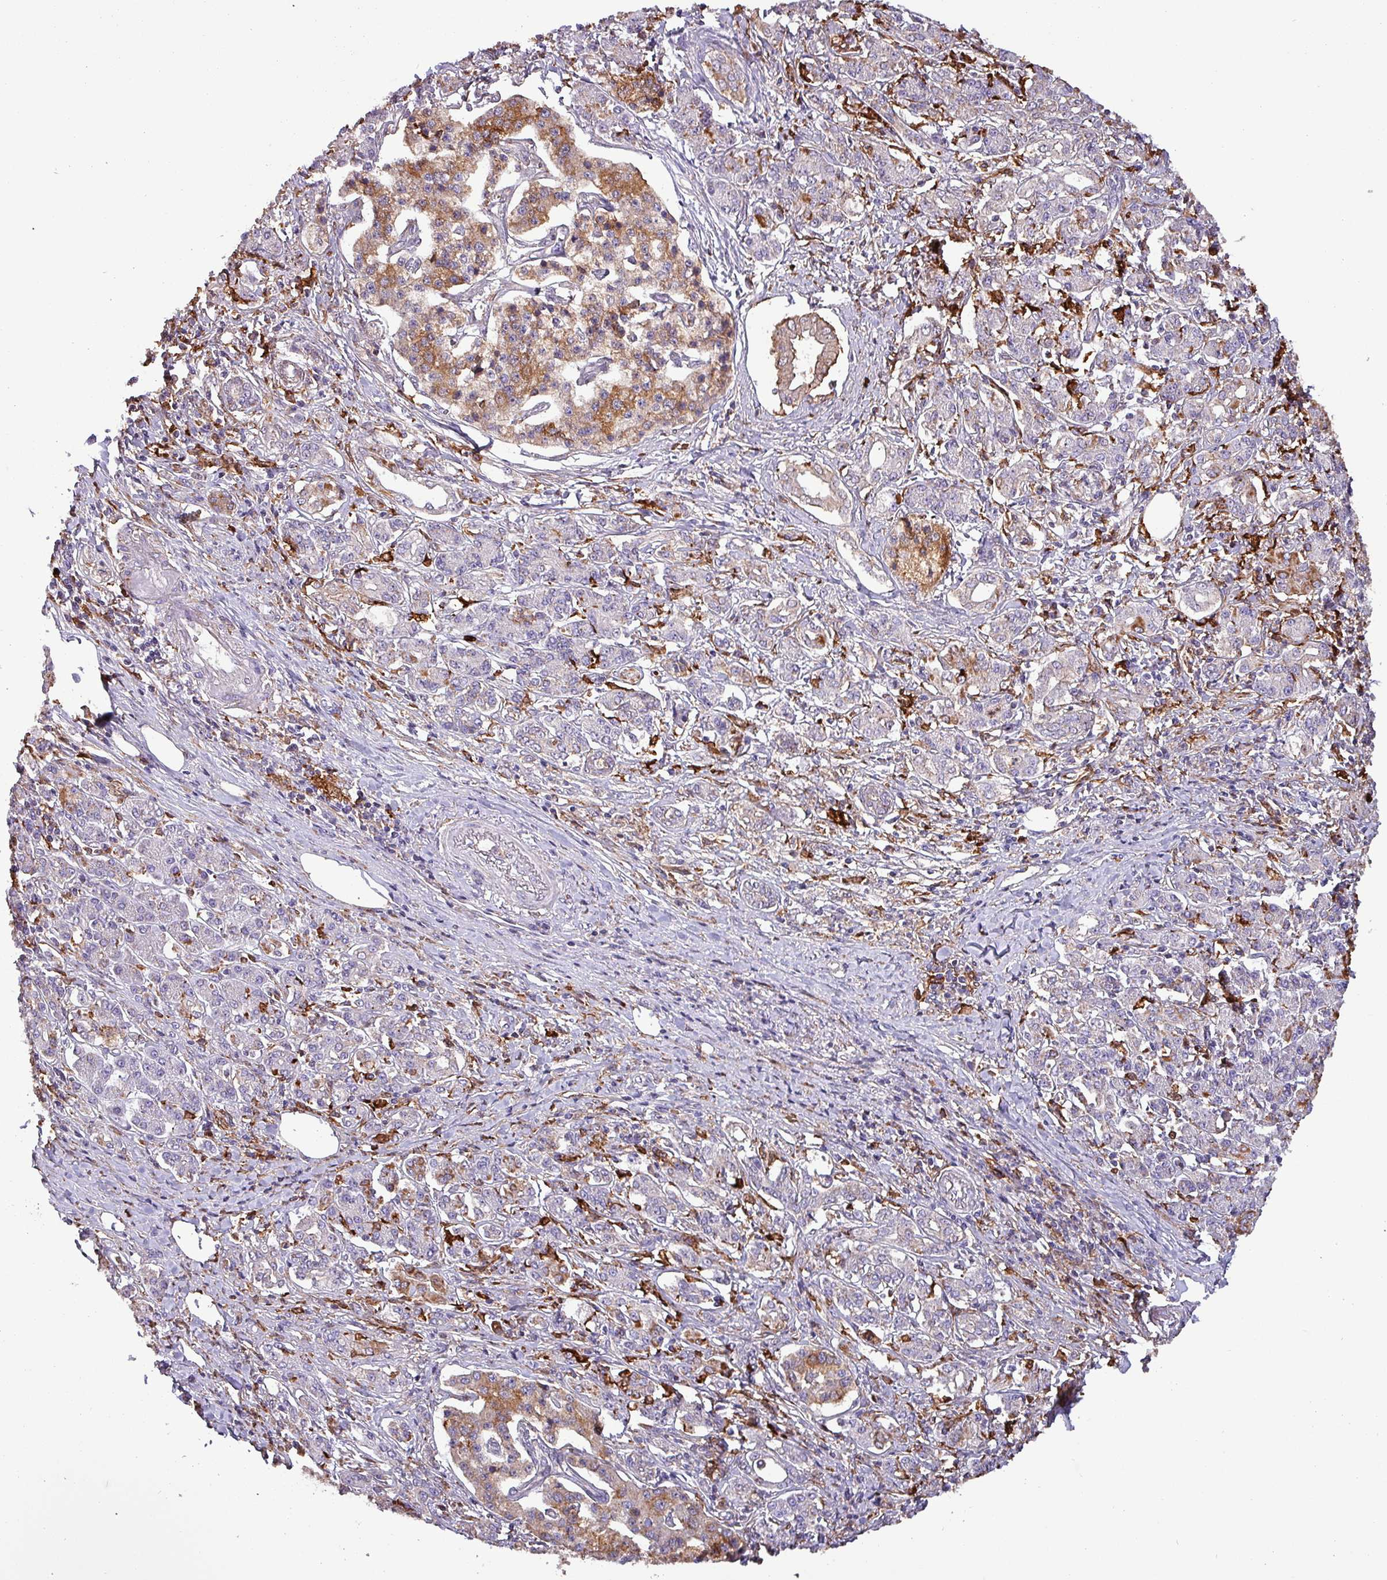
{"staining": {"intensity": "negative", "quantity": "none", "location": "none"}, "tissue": "pancreatic cancer", "cell_type": "Tumor cells", "image_type": "cancer", "snomed": [{"axis": "morphology", "description": "Adenocarcinoma, NOS"}, {"axis": "topography", "description": "Pancreas"}], "caption": "IHC of adenocarcinoma (pancreatic) displays no positivity in tumor cells.", "gene": "SCIN", "patient": {"sex": "male", "age": 63}}